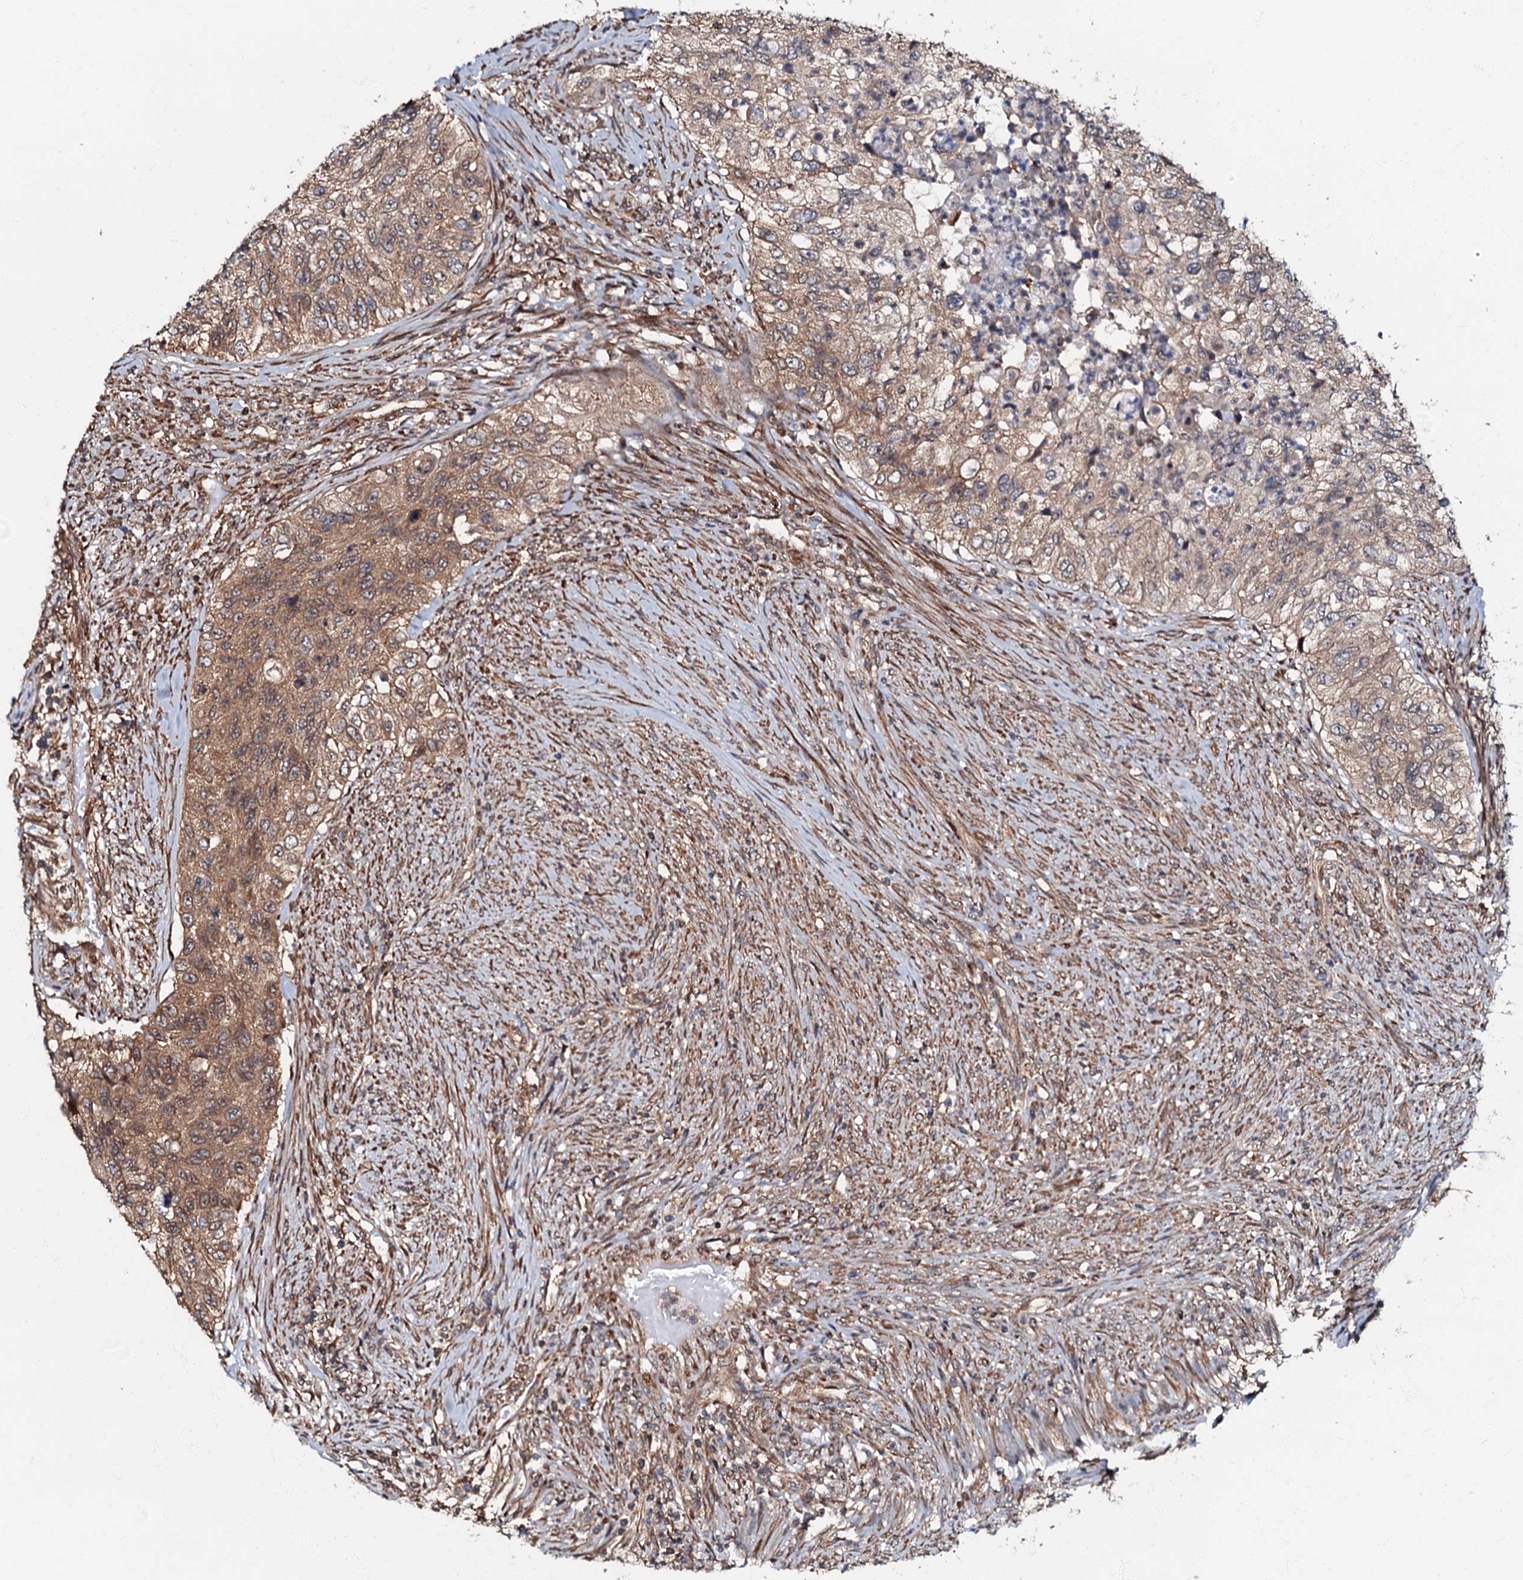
{"staining": {"intensity": "moderate", "quantity": "25%-75%", "location": "cytoplasmic/membranous"}, "tissue": "urothelial cancer", "cell_type": "Tumor cells", "image_type": "cancer", "snomed": [{"axis": "morphology", "description": "Urothelial carcinoma, High grade"}, {"axis": "topography", "description": "Urinary bladder"}], "caption": "Protein staining shows moderate cytoplasmic/membranous positivity in approximately 25%-75% of tumor cells in urothelial cancer.", "gene": "OSBP", "patient": {"sex": "female", "age": 60}}